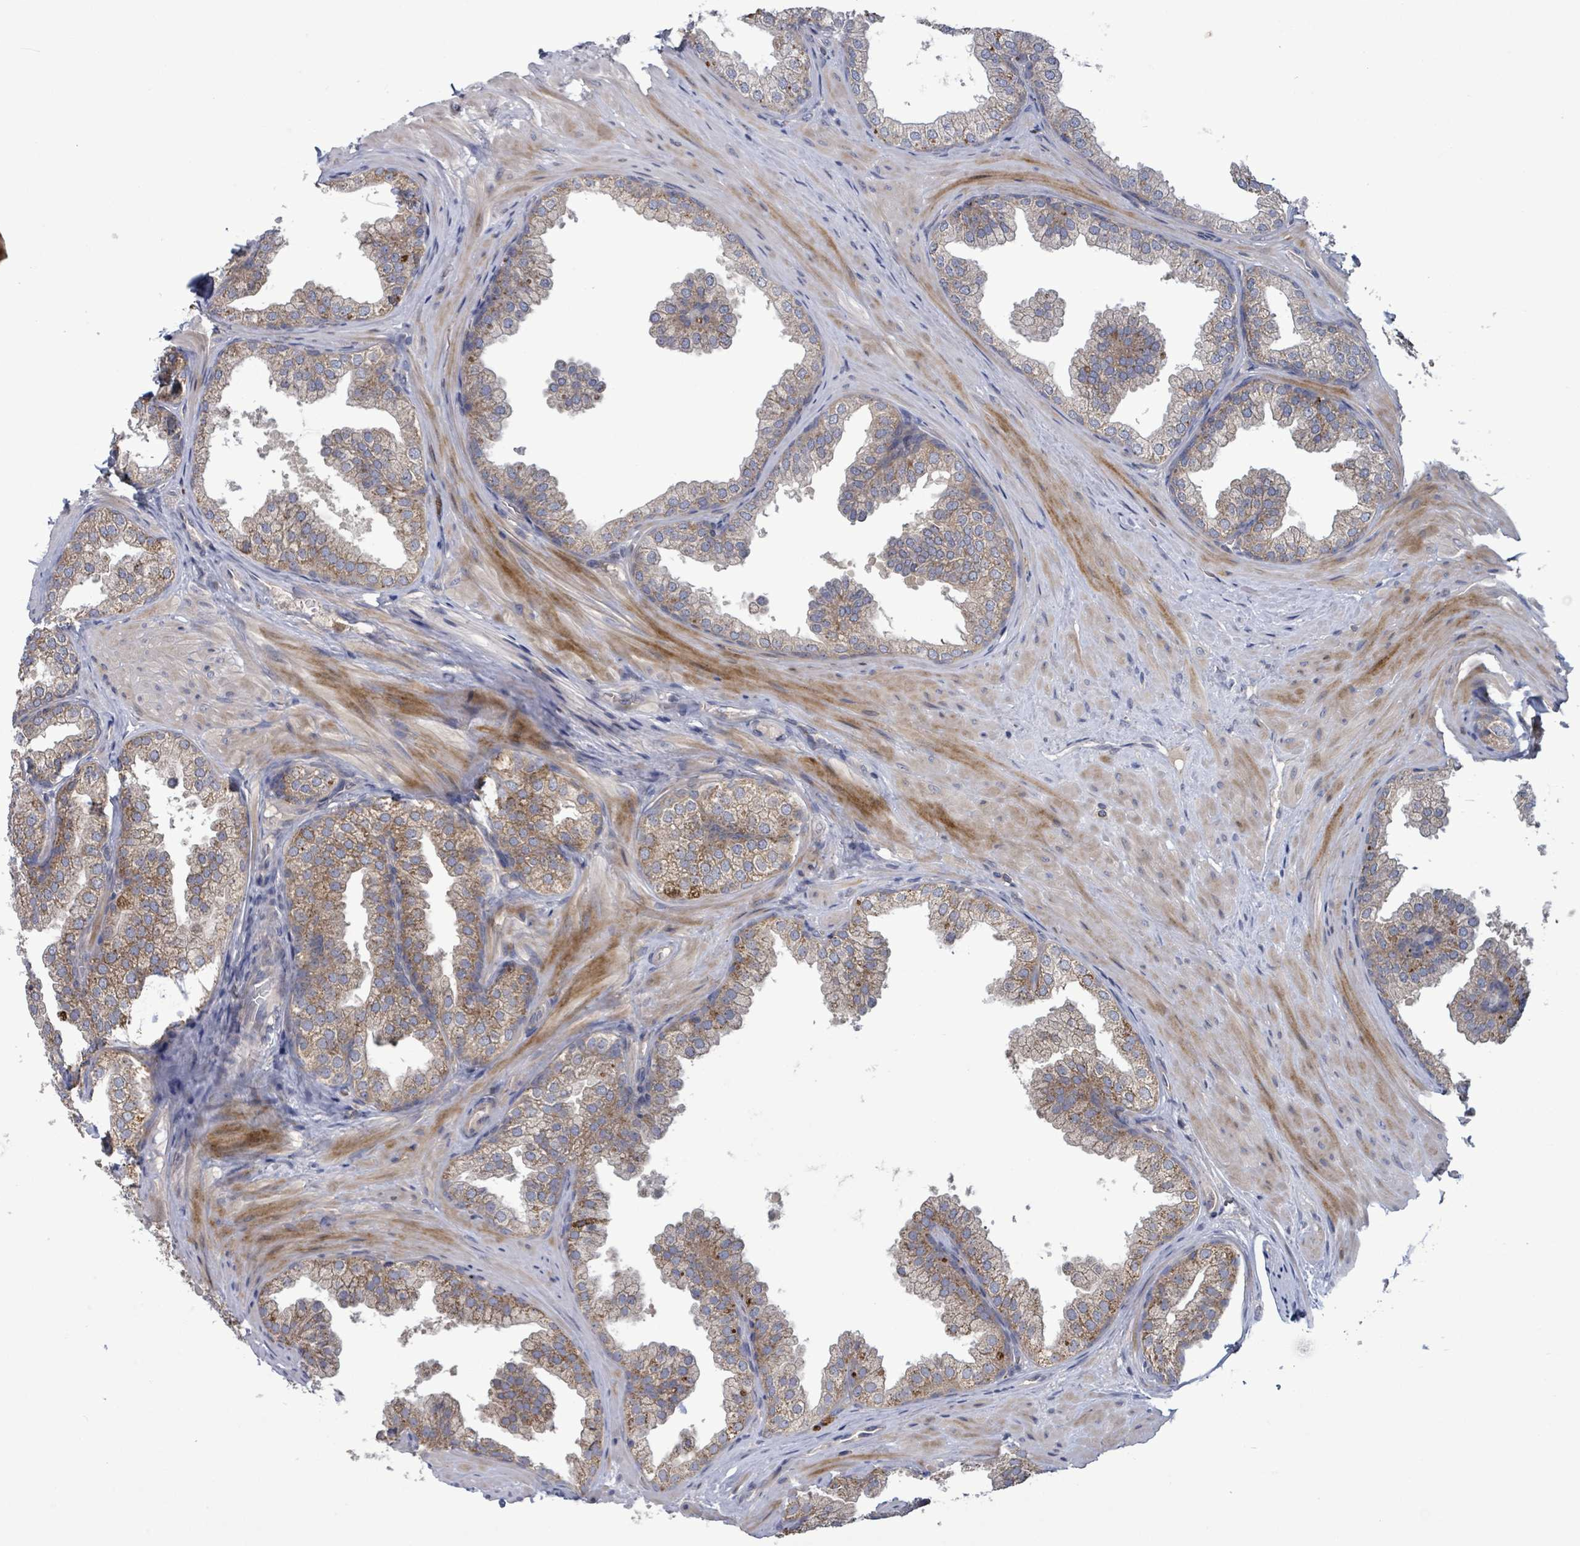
{"staining": {"intensity": "moderate", "quantity": "25%-75%", "location": "cytoplasmic/membranous"}, "tissue": "prostate", "cell_type": "Glandular cells", "image_type": "normal", "snomed": [{"axis": "morphology", "description": "Normal tissue, NOS"}, {"axis": "topography", "description": "Prostate"}], "caption": "Immunohistochemical staining of unremarkable human prostate shows 25%-75% levels of moderate cytoplasmic/membranous protein expression in approximately 25%-75% of glandular cells.", "gene": "SERPINE3", "patient": {"sex": "male", "age": 37}}